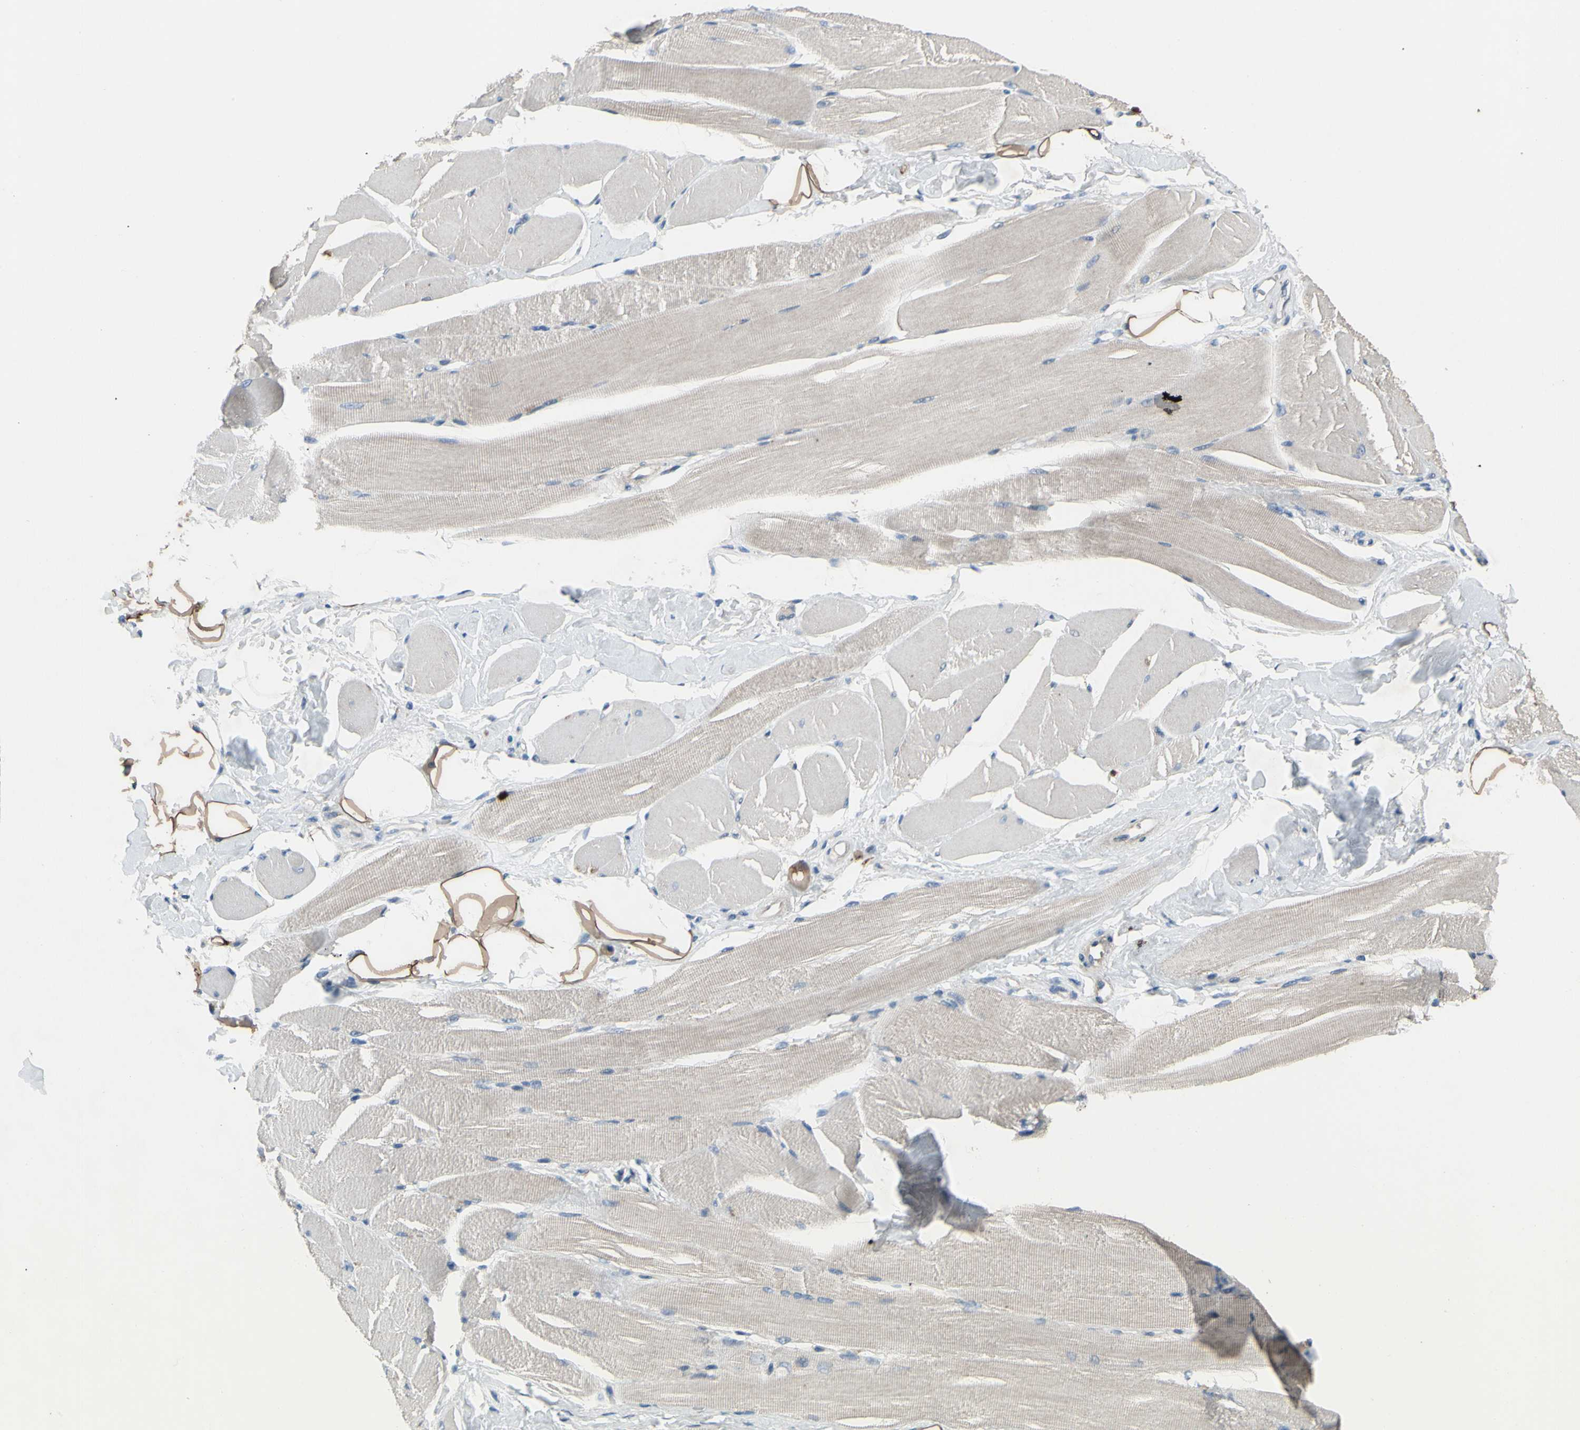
{"staining": {"intensity": "weak", "quantity": ">75%", "location": "cytoplasmic/membranous"}, "tissue": "skeletal muscle", "cell_type": "Myocytes", "image_type": "normal", "snomed": [{"axis": "morphology", "description": "Normal tissue, NOS"}, {"axis": "topography", "description": "Skeletal muscle"}, {"axis": "topography", "description": "Peripheral nerve tissue"}], "caption": "IHC of normal skeletal muscle exhibits low levels of weak cytoplasmic/membranous staining in approximately >75% of myocytes. Using DAB (brown) and hematoxylin (blue) stains, captured at high magnification using brightfield microscopy.", "gene": "GRAMD2B", "patient": {"sex": "female", "age": 84}}